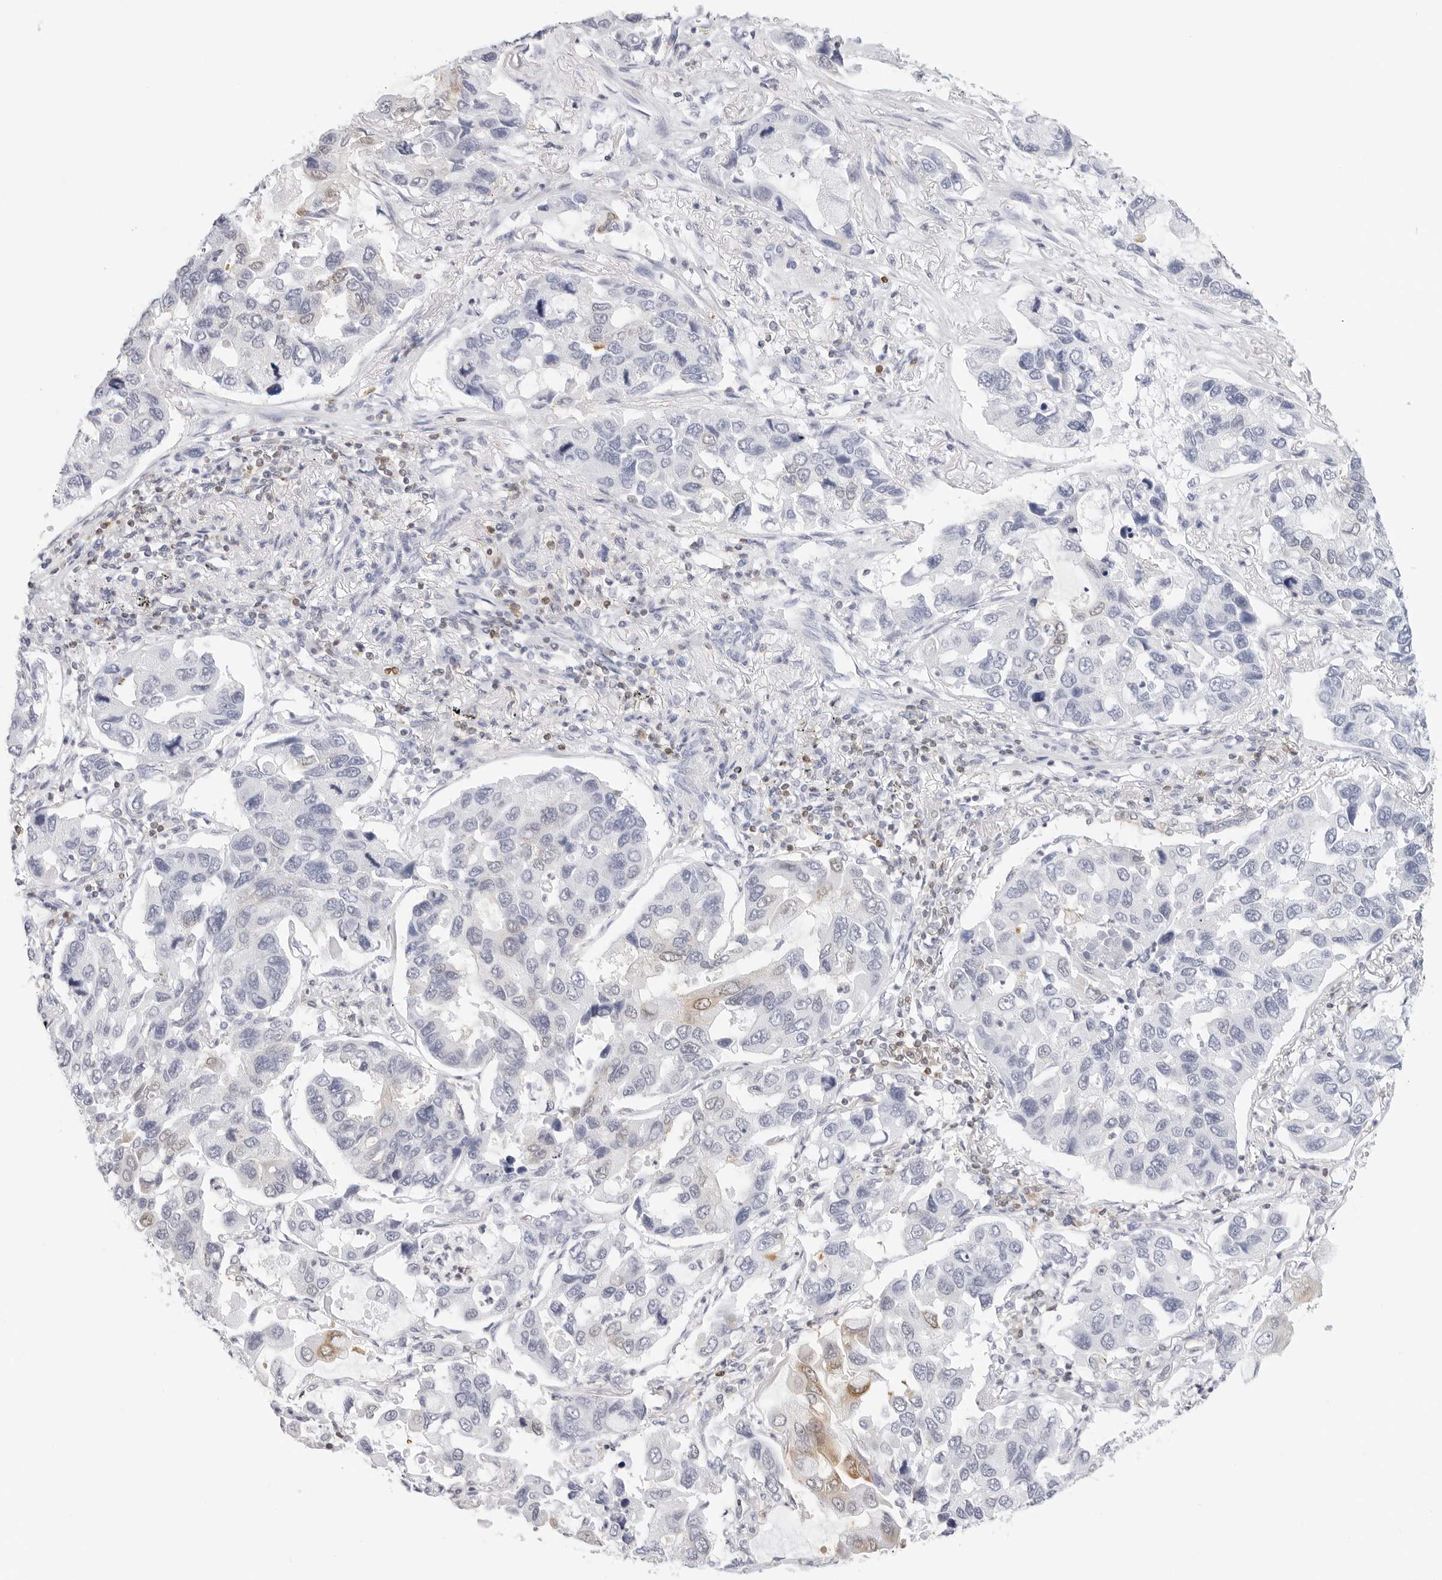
{"staining": {"intensity": "weak", "quantity": "<25%", "location": "cytoplasmic/membranous"}, "tissue": "lung cancer", "cell_type": "Tumor cells", "image_type": "cancer", "snomed": [{"axis": "morphology", "description": "Adenocarcinoma, NOS"}, {"axis": "topography", "description": "Lung"}], "caption": "This is an immunohistochemistry (IHC) photomicrograph of lung adenocarcinoma. There is no positivity in tumor cells.", "gene": "SLC9A3R1", "patient": {"sex": "male", "age": 64}}